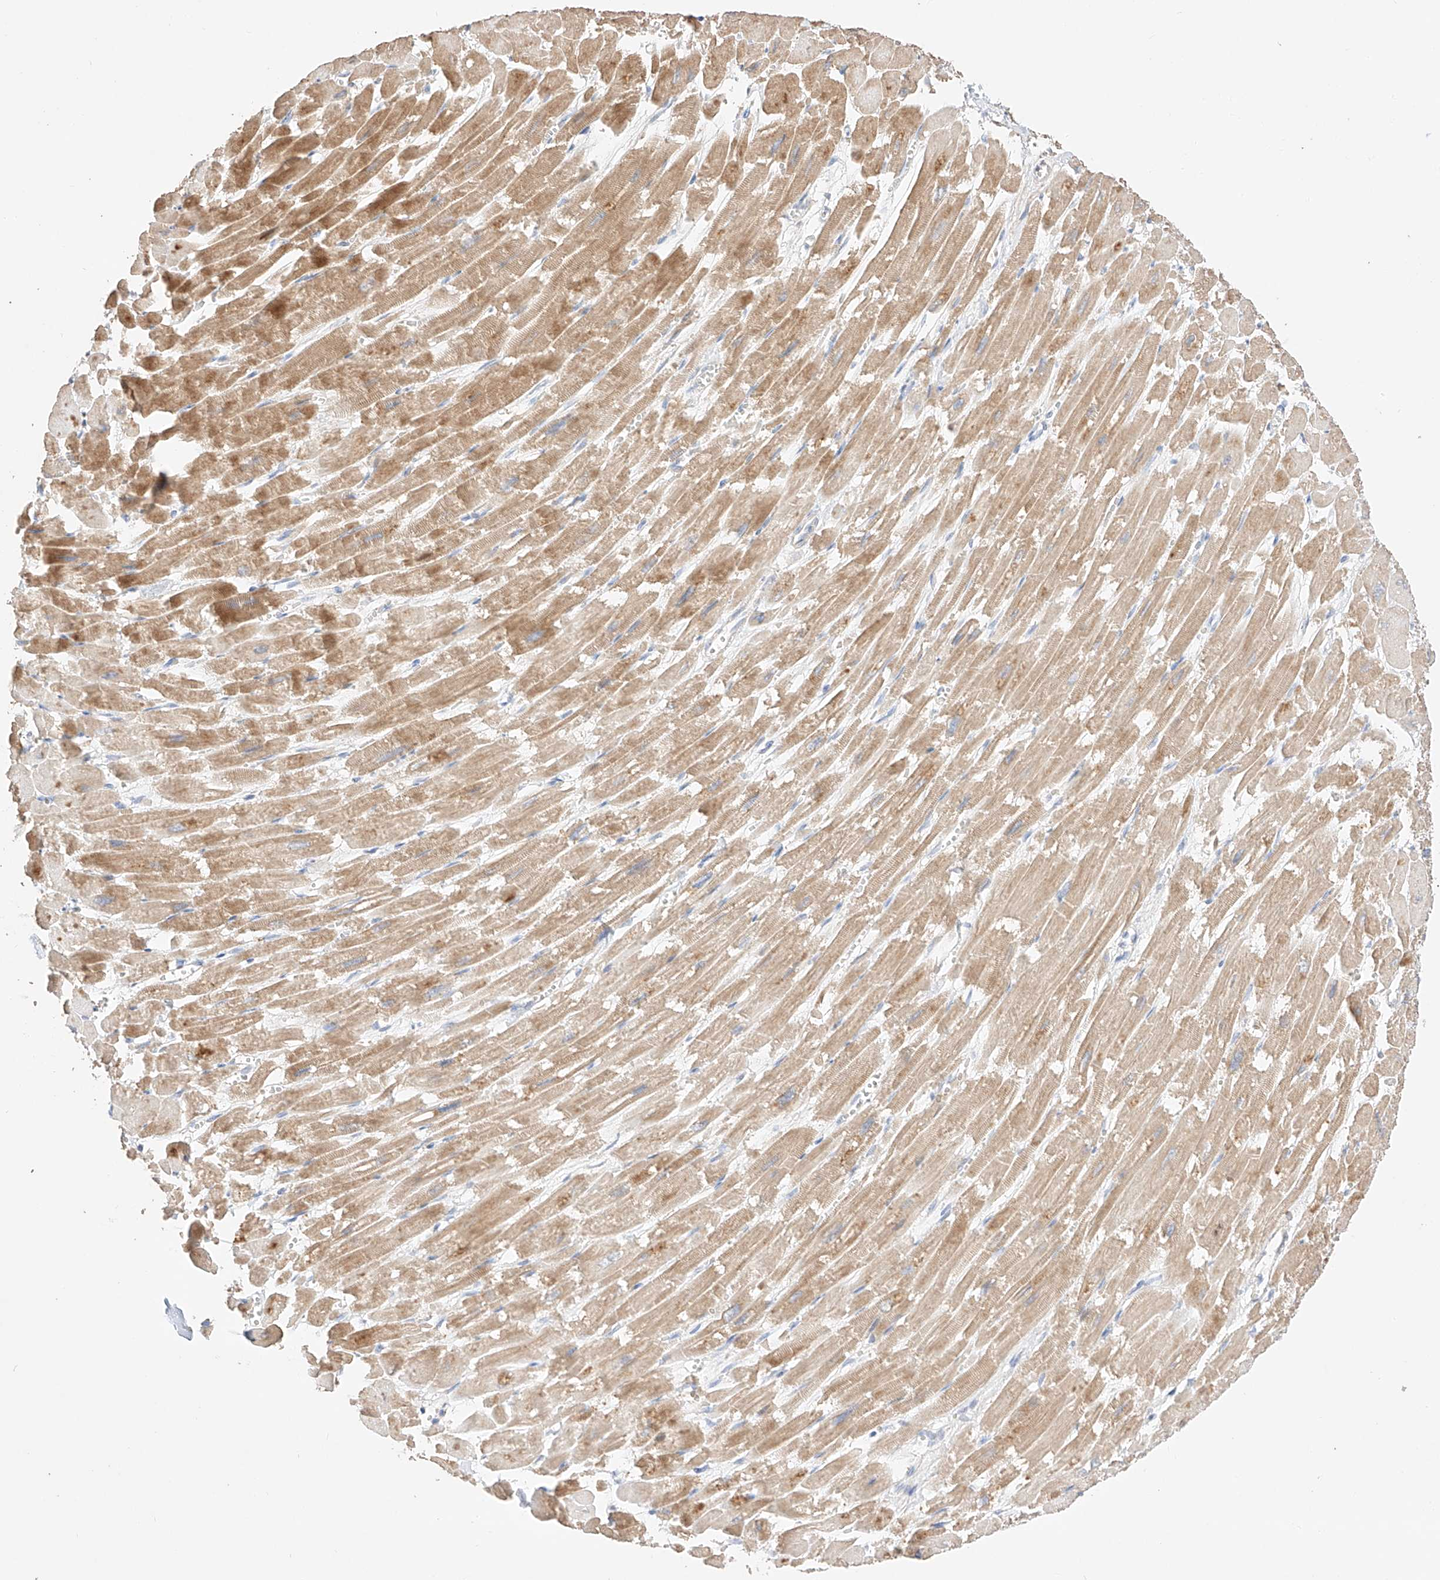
{"staining": {"intensity": "moderate", "quantity": "25%-75%", "location": "cytoplasmic/membranous"}, "tissue": "heart muscle", "cell_type": "Cardiomyocytes", "image_type": "normal", "snomed": [{"axis": "morphology", "description": "Normal tissue, NOS"}, {"axis": "topography", "description": "Heart"}], "caption": "The image shows a brown stain indicating the presence of a protein in the cytoplasmic/membranous of cardiomyocytes in heart muscle.", "gene": "APIP", "patient": {"sex": "male", "age": 54}}